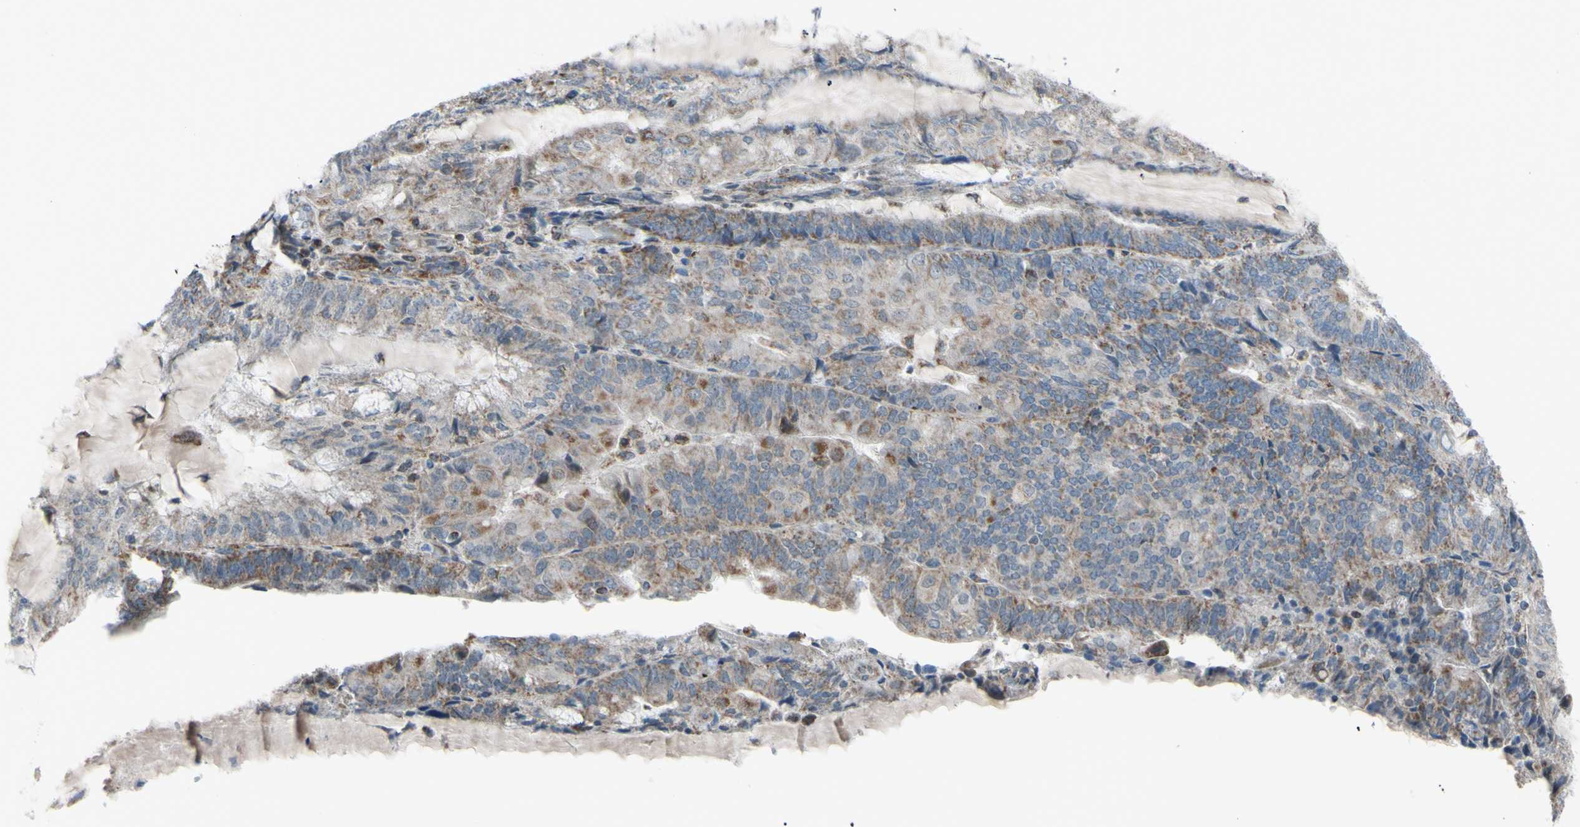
{"staining": {"intensity": "weak", "quantity": ">75%", "location": "cytoplasmic/membranous"}, "tissue": "endometrial cancer", "cell_type": "Tumor cells", "image_type": "cancer", "snomed": [{"axis": "morphology", "description": "Adenocarcinoma, NOS"}, {"axis": "topography", "description": "Endometrium"}], "caption": "Immunohistochemical staining of endometrial cancer demonstrates weak cytoplasmic/membranous protein expression in about >75% of tumor cells. Nuclei are stained in blue.", "gene": "GLT8D1", "patient": {"sex": "female", "age": 81}}